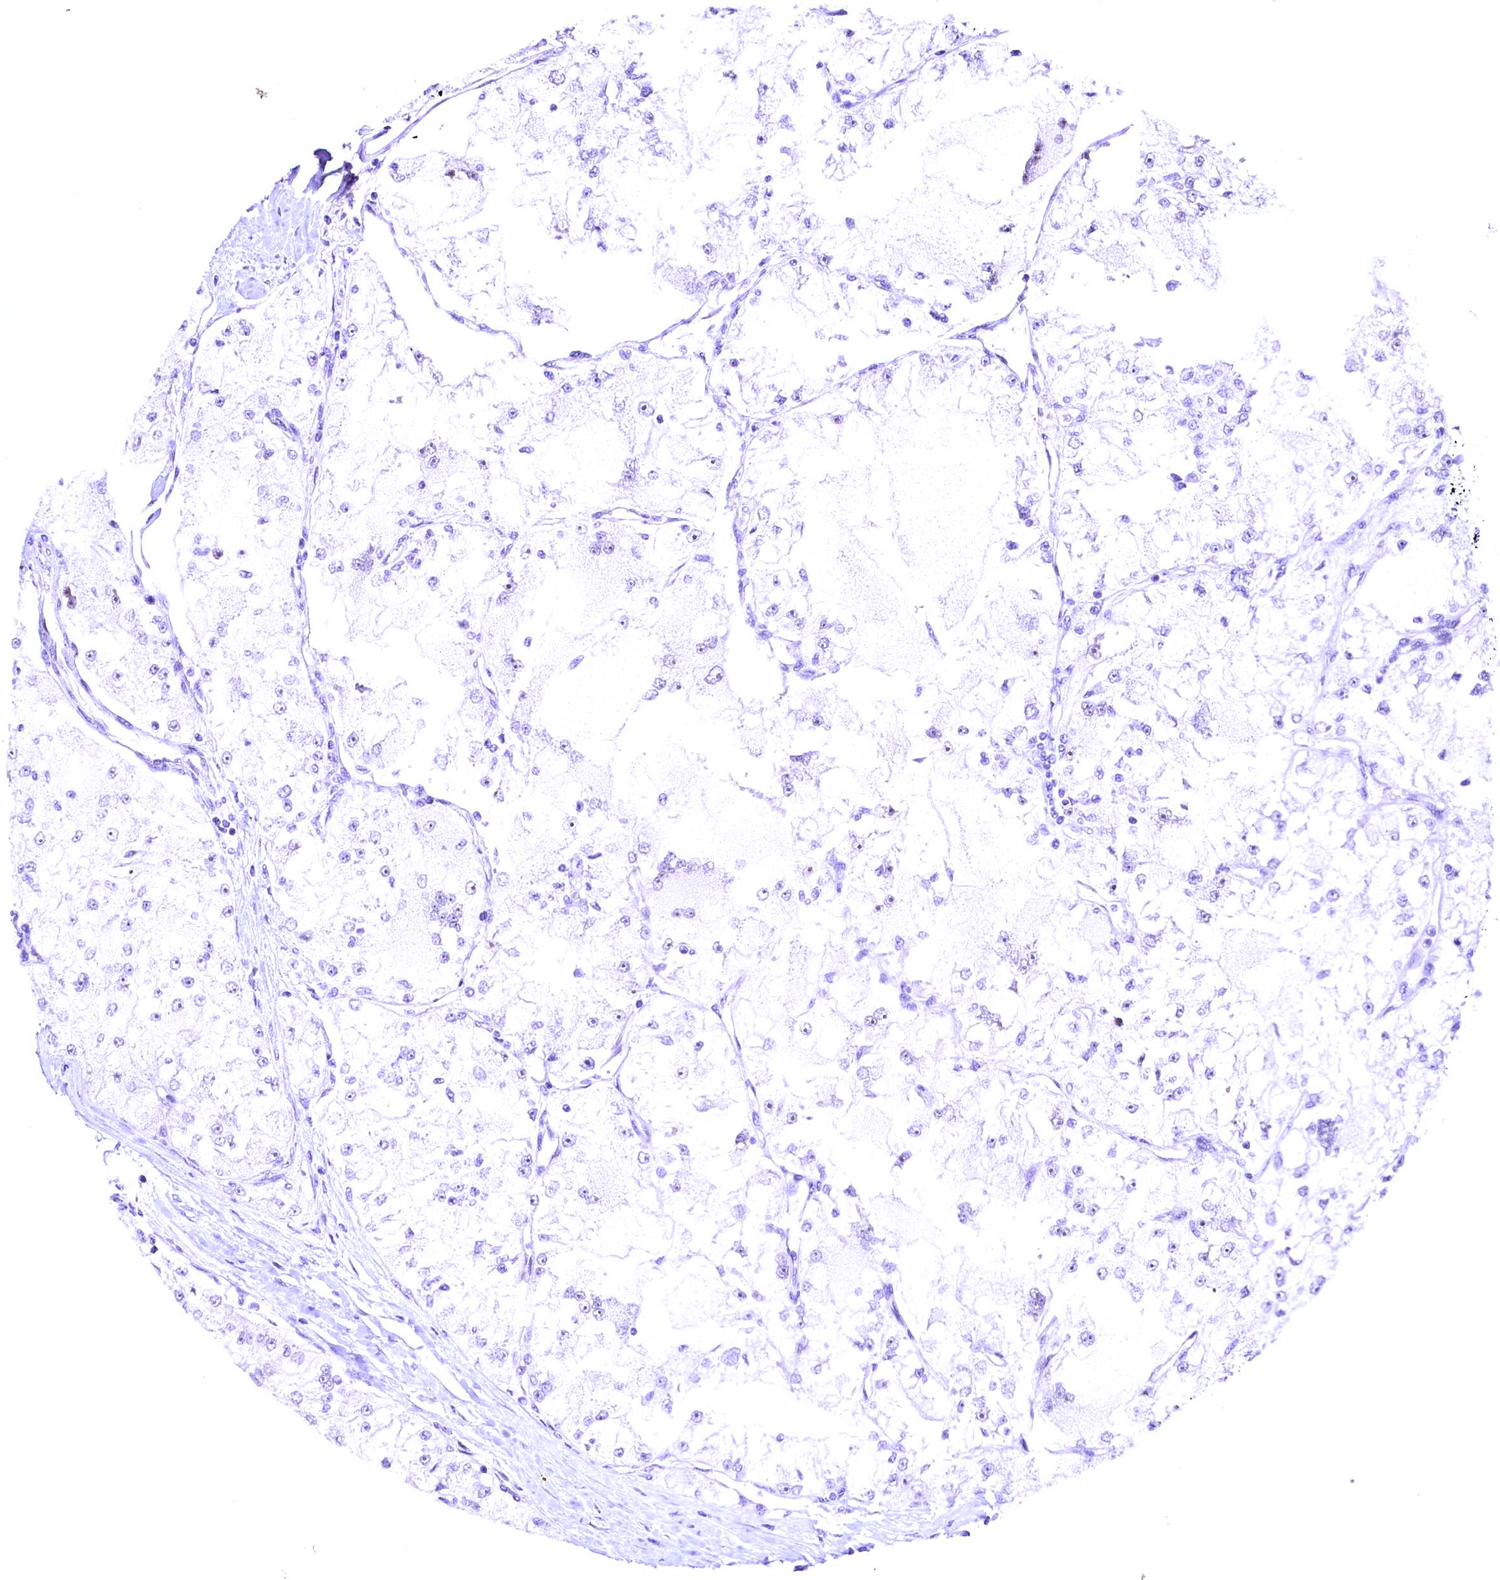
{"staining": {"intensity": "negative", "quantity": "none", "location": "none"}, "tissue": "renal cancer", "cell_type": "Tumor cells", "image_type": "cancer", "snomed": [{"axis": "morphology", "description": "Adenocarcinoma, NOS"}, {"axis": "topography", "description": "Kidney"}], "caption": "A histopathology image of renal cancer stained for a protein demonstrates no brown staining in tumor cells.", "gene": "CCDC106", "patient": {"sex": "female", "age": 72}}